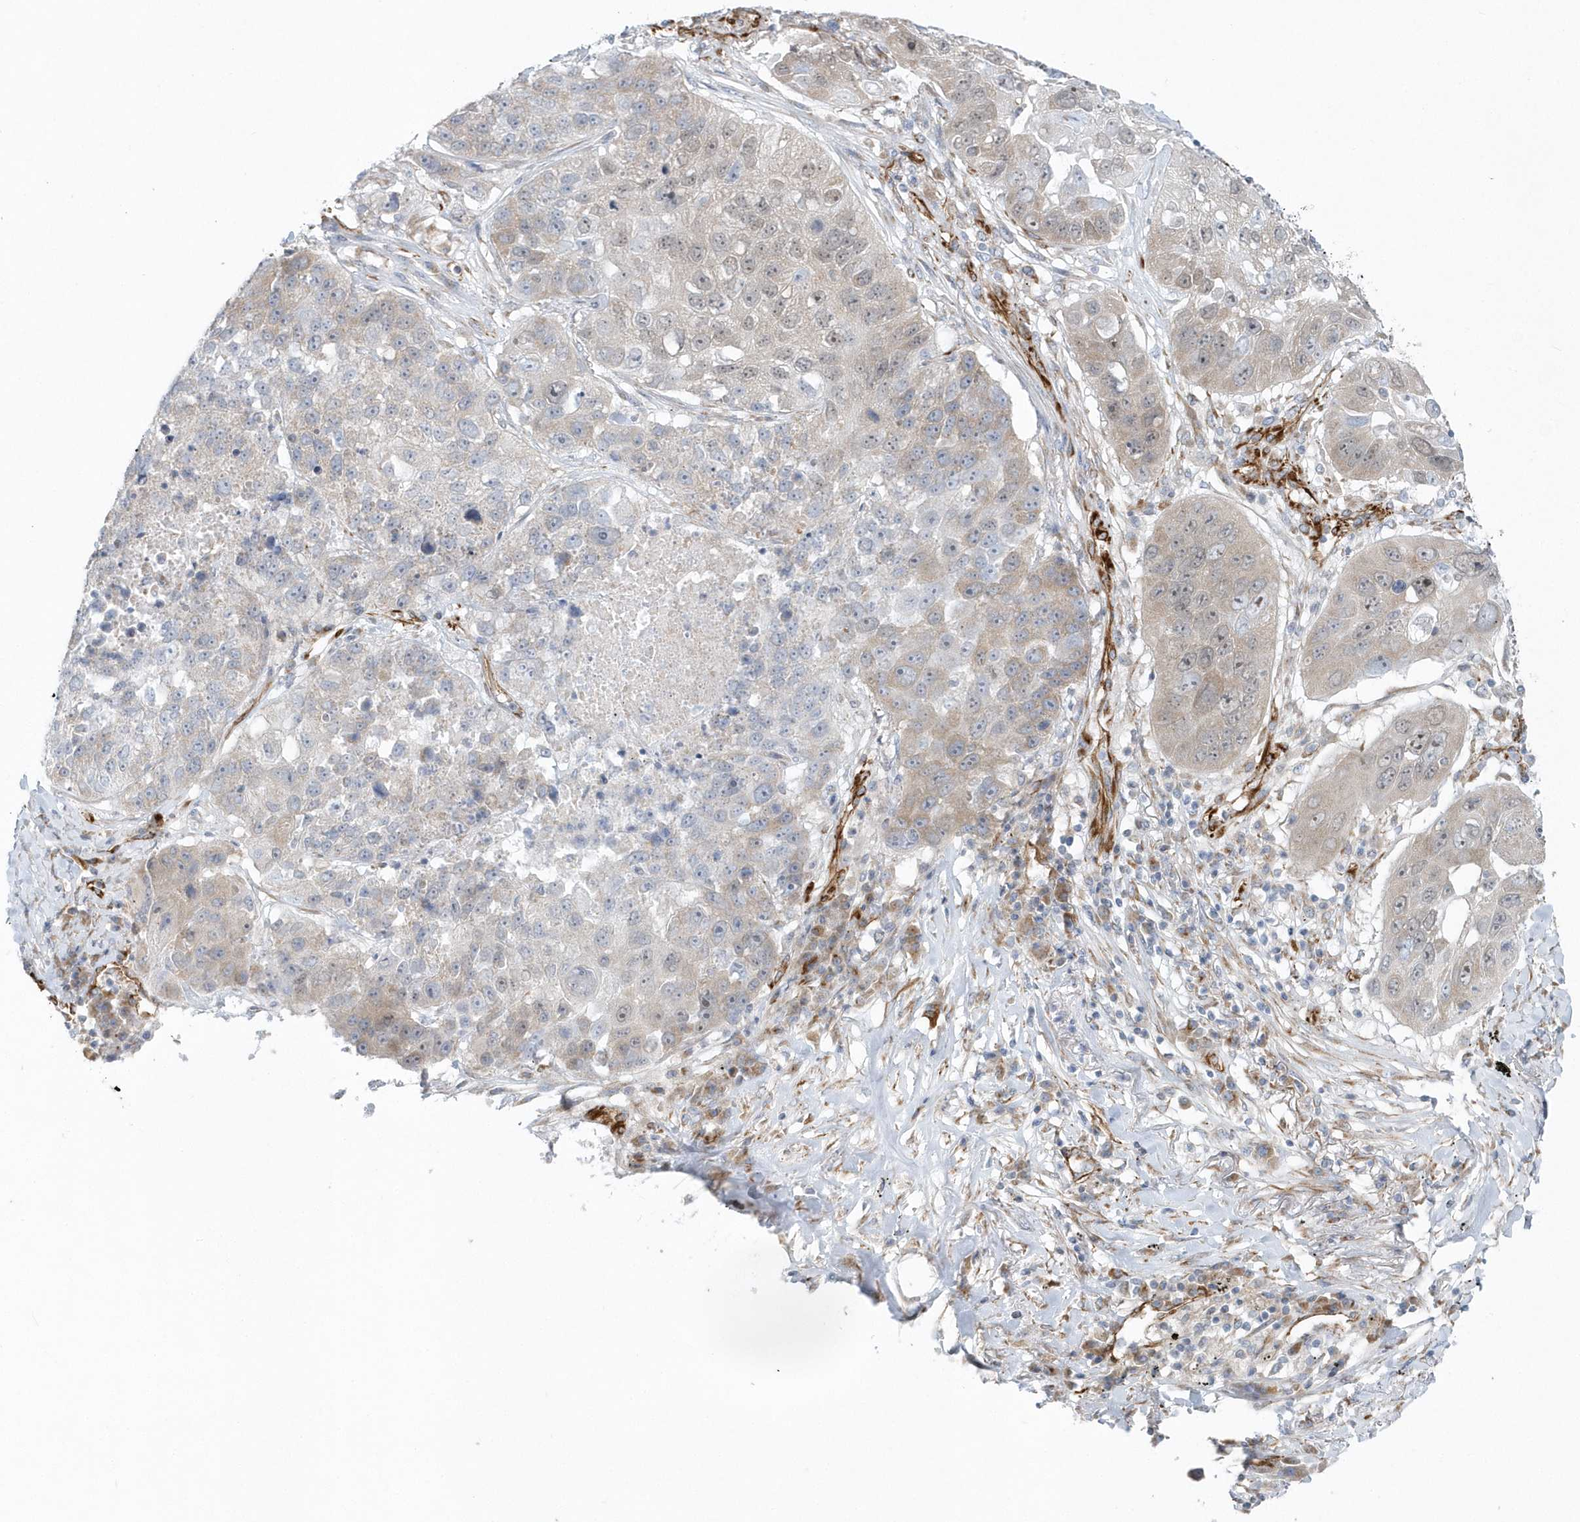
{"staining": {"intensity": "weak", "quantity": "25%-75%", "location": "cytoplasmic/membranous,nuclear"}, "tissue": "lung cancer", "cell_type": "Tumor cells", "image_type": "cancer", "snomed": [{"axis": "morphology", "description": "Squamous cell carcinoma, NOS"}, {"axis": "topography", "description": "Lung"}], "caption": "Immunohistochemistry photomicrograph of neoplastic tissue: human lung cancer stained using IHC displays low levels of weak protein expression localized specifically in the cytoplasmic/membranous and nuclear of tumor cells, appearing as a cytoplasmic/membranous and nuclear brown color.", "gene": "GPR152", "patient": {"sex": "male", "age": 61}}